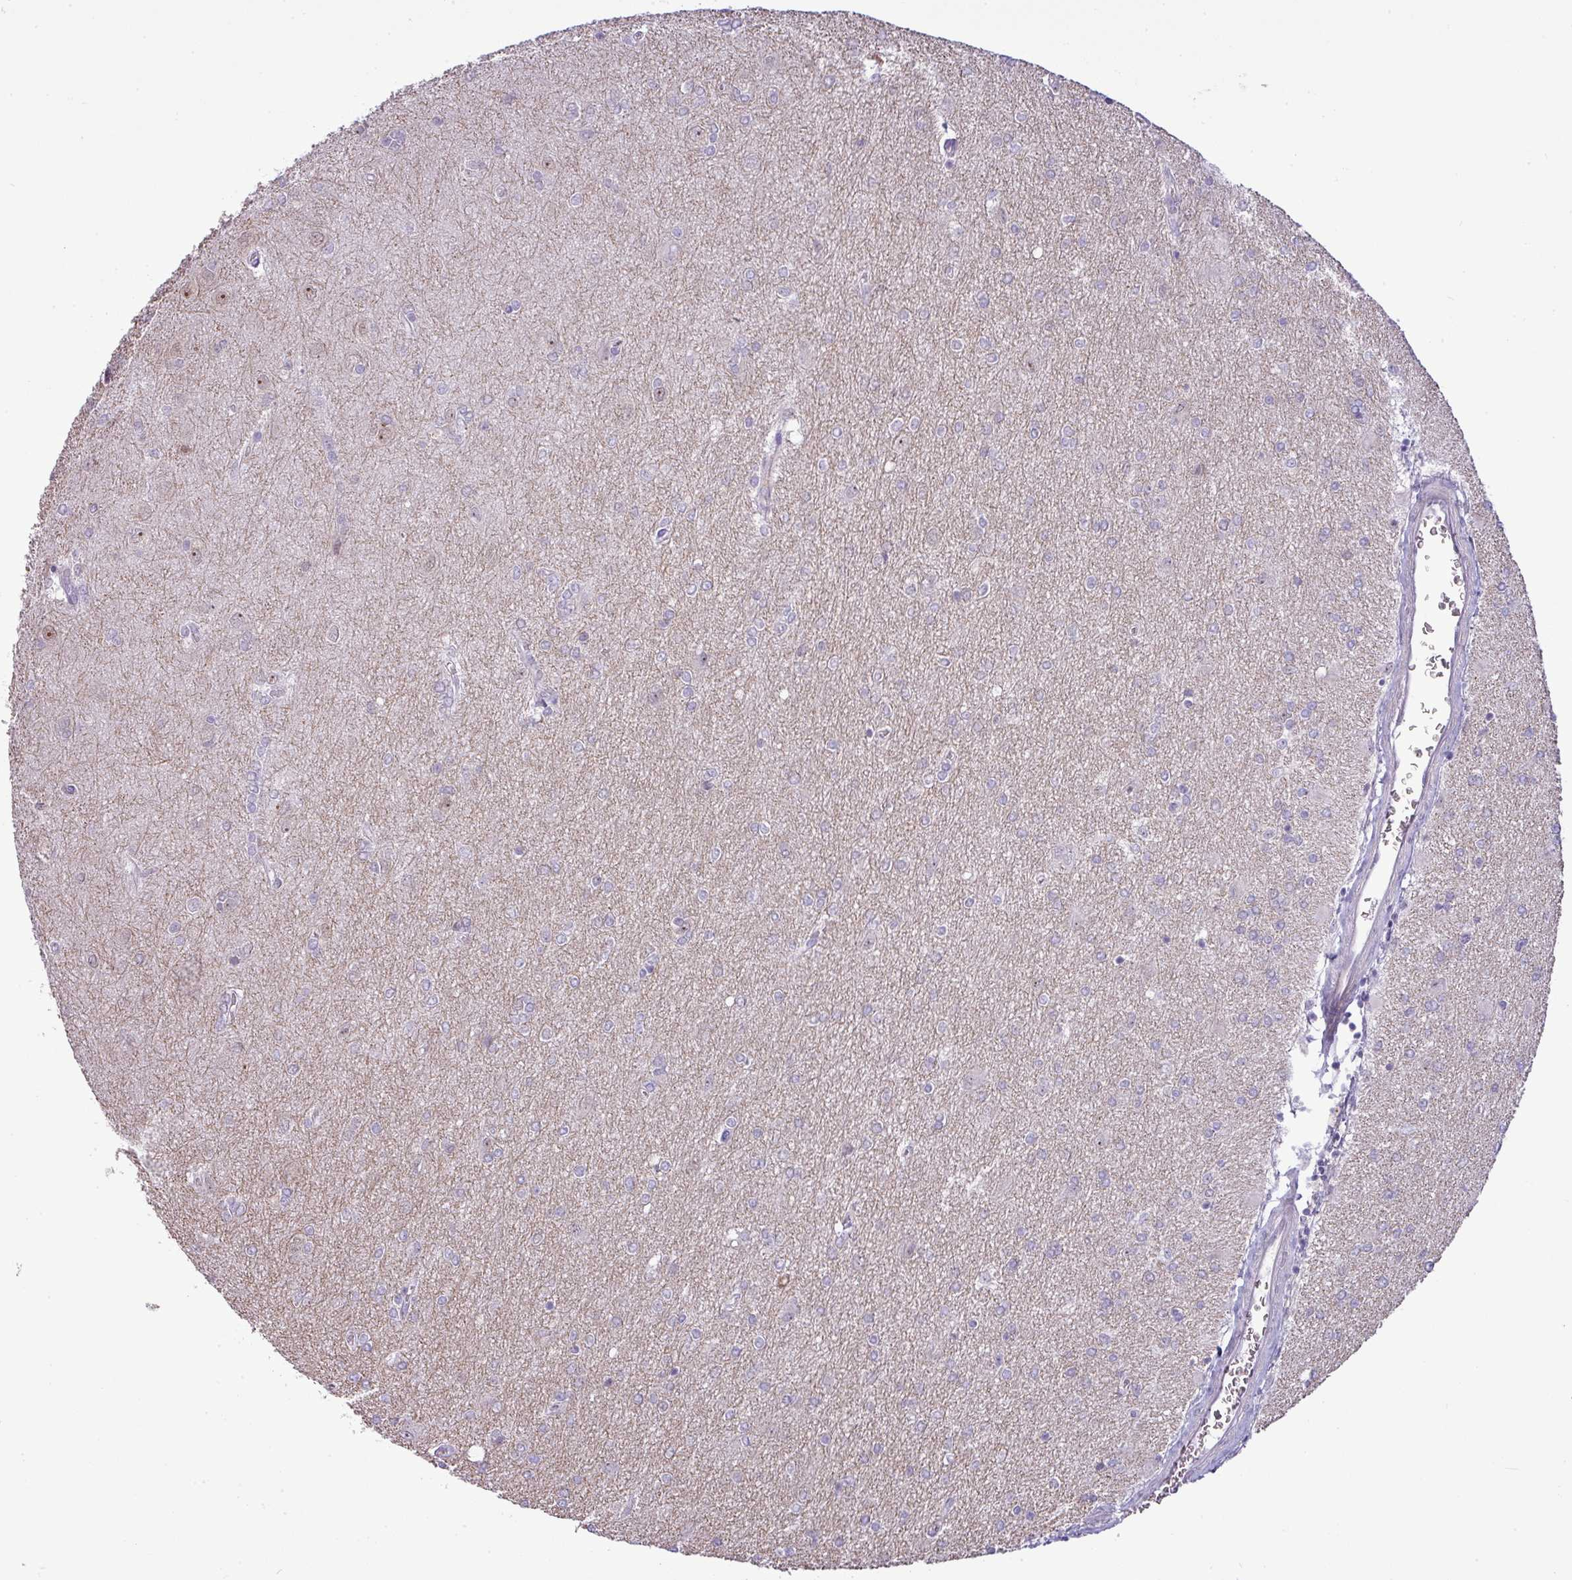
{"staining": {"intensity": "weak", "quantity": "<25%", "location": "nuclear"}, "tissue": "glioma", "cell_type": "Tumor cells", "image_type": "cancer", "snomed": [{"axis": "morphology", "description": "Glioma, malignant, High grade"}, {"axis": "topography", "description": "Brain"}], "caption": "Histopathology image shows no significant protein expression in tumor cells of high-grade glioma (malignant).", "gene": "MAK16", "patient": {"sex": "male", "age": 67}}